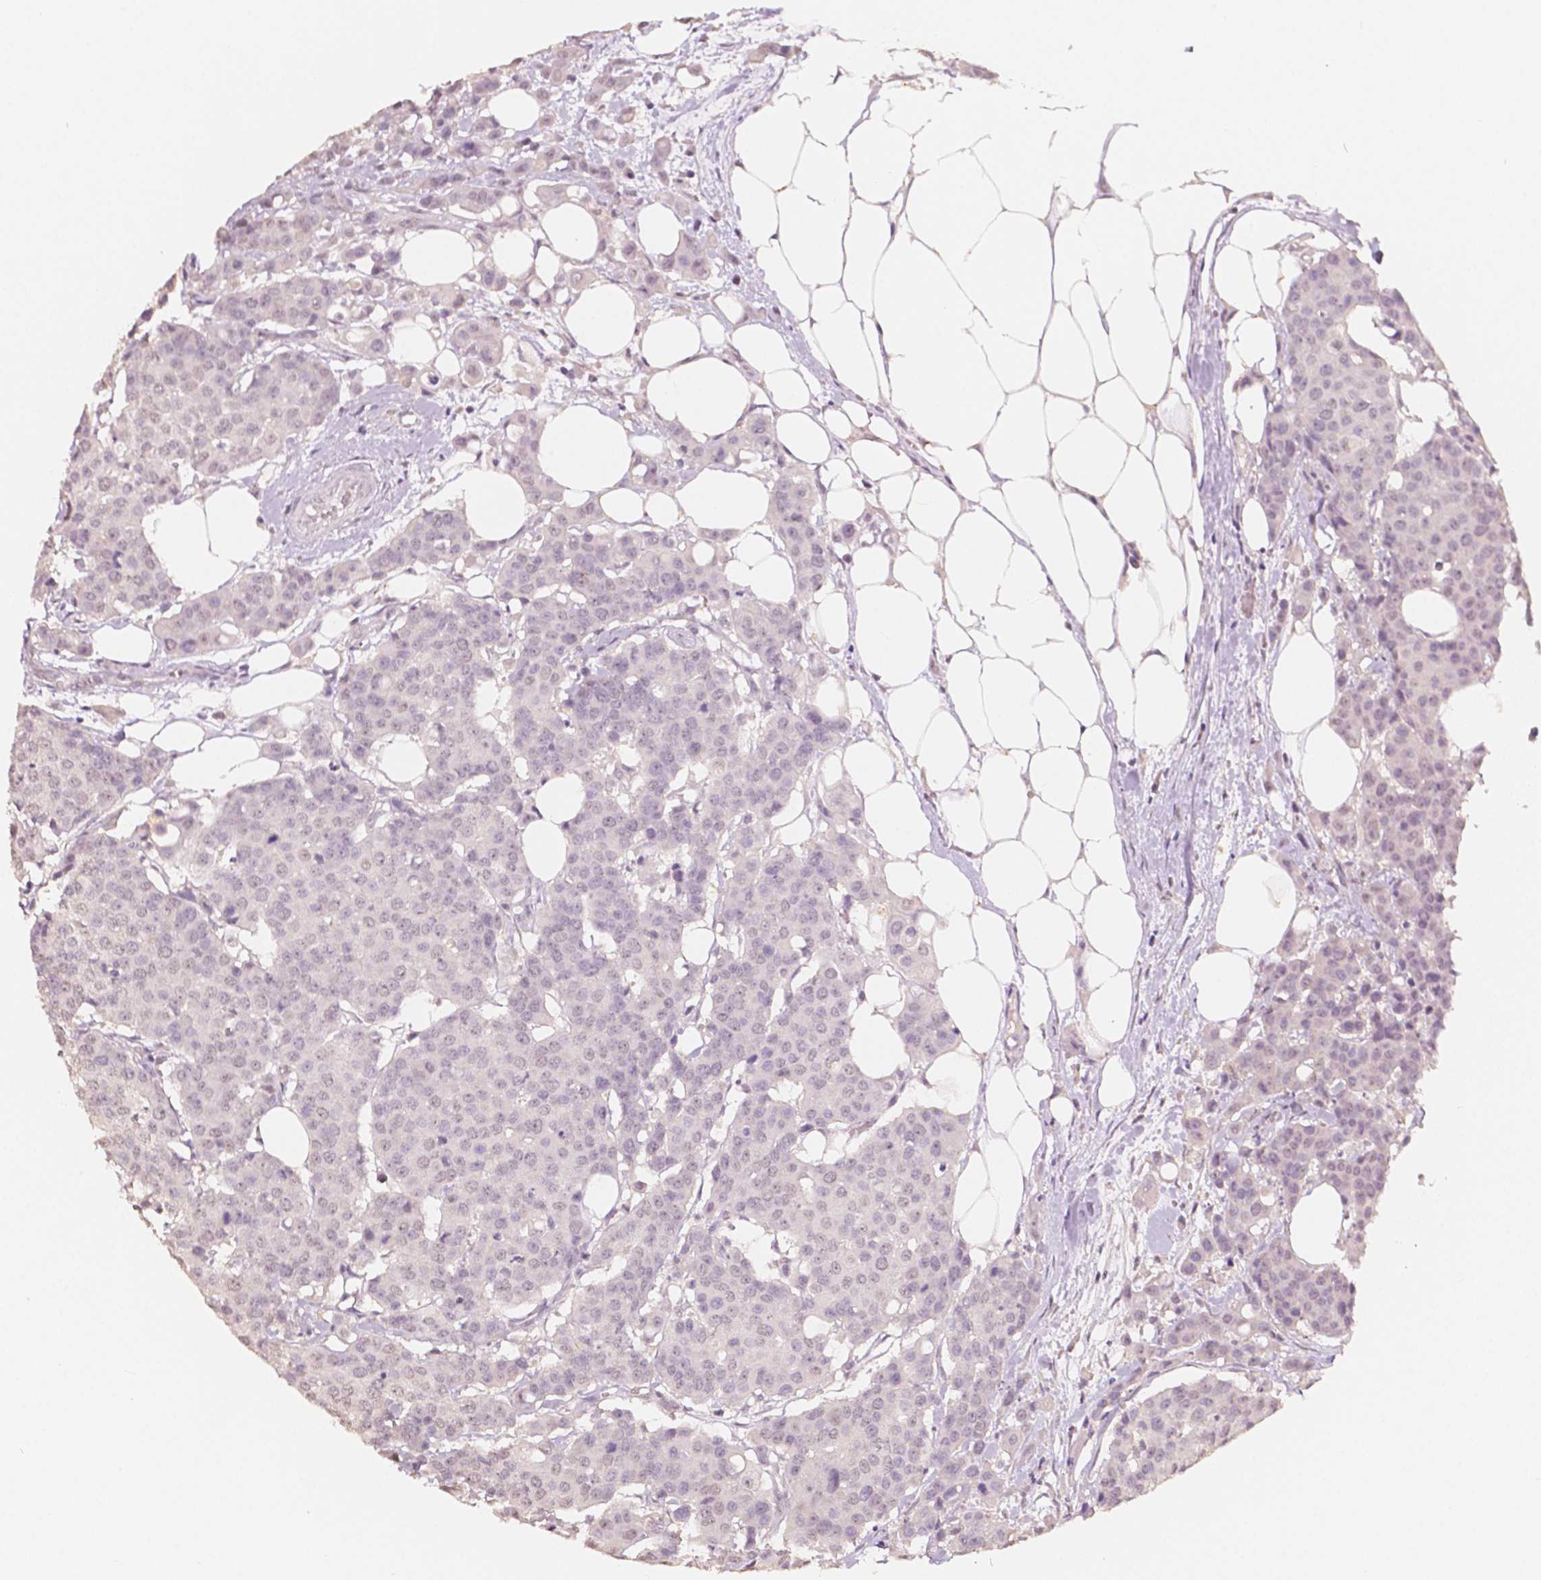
{"staining": {"intensity": "negative", "quantity": "none", "location": "none"}, "tissue": "carcinoid", "cell_type": "Tumor cells", "image_type": "cancer", "snomed": [{"axis": "morphology", "description": "Carcinoid, malignant, NOS"}, {"axis": "topography", "description": "Colon"}], "caption": "High power microscopy photomicrograph of an immunohistochemistry (IHC) photomicrograph of carcinoid, revealing no significant positivity in tumor cells.", "gene": "SOX15", "patient": {"sex": "male", "age": 81}}